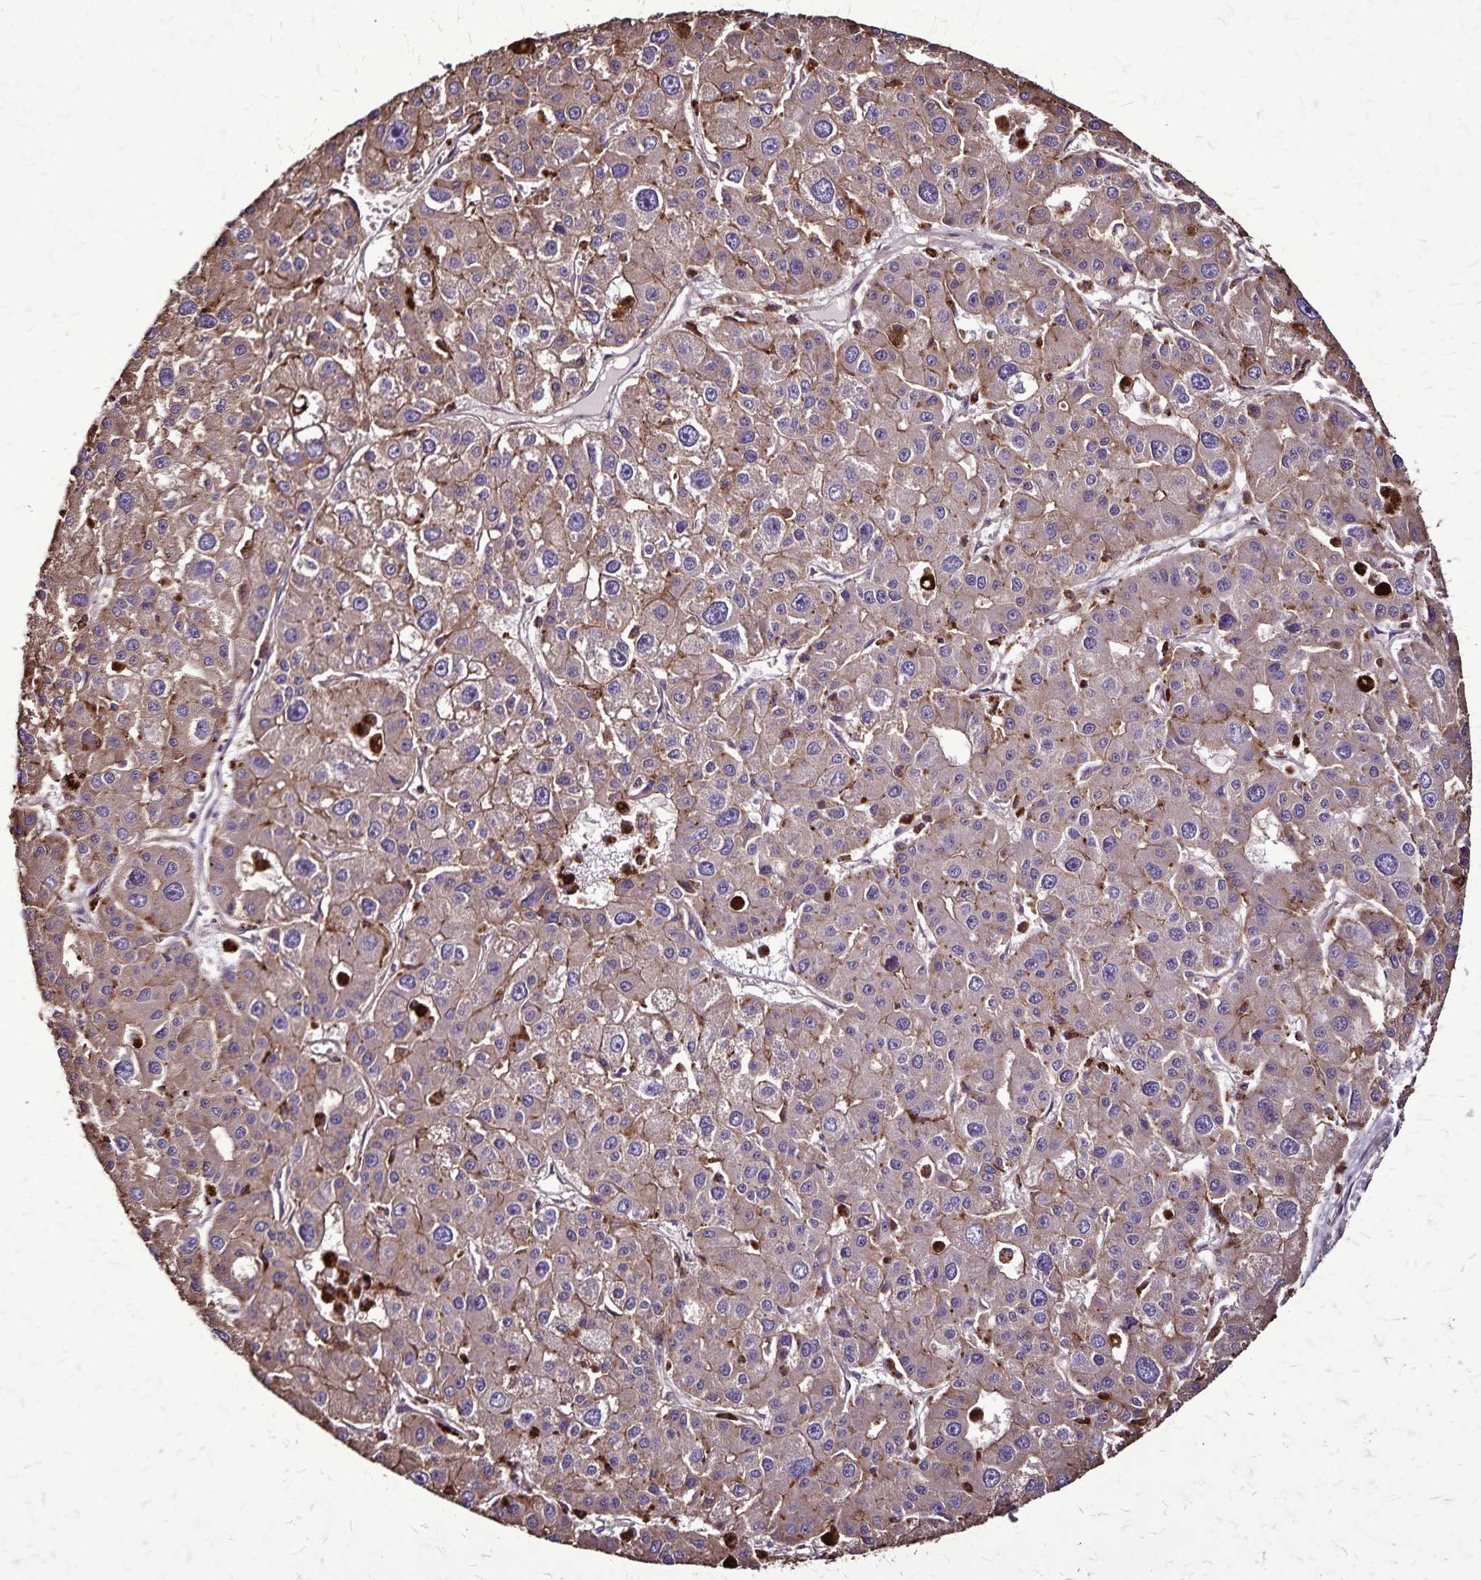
{"staining": {"intensity": "weak", "quantity": "<25%", "location": "cytoplasmic/membranous"}, "tissue": "liver cancer", "cell_type": "Tumor cells", "image_type": "cancer", "snomed": [{"axis": "morphology", "description": "Carcinoma, Hepatocellular, NOS"}, {"axis": "topography", "description": "Liver"}], "caption": "High power microscopy photomicrograph of an IHC micrograph of liver hepatocellular carcinoma, revealing no significant positivity in tumor cells.", "gene": "CHMP1B", "patient": {"sex": "male", "age": 73}}